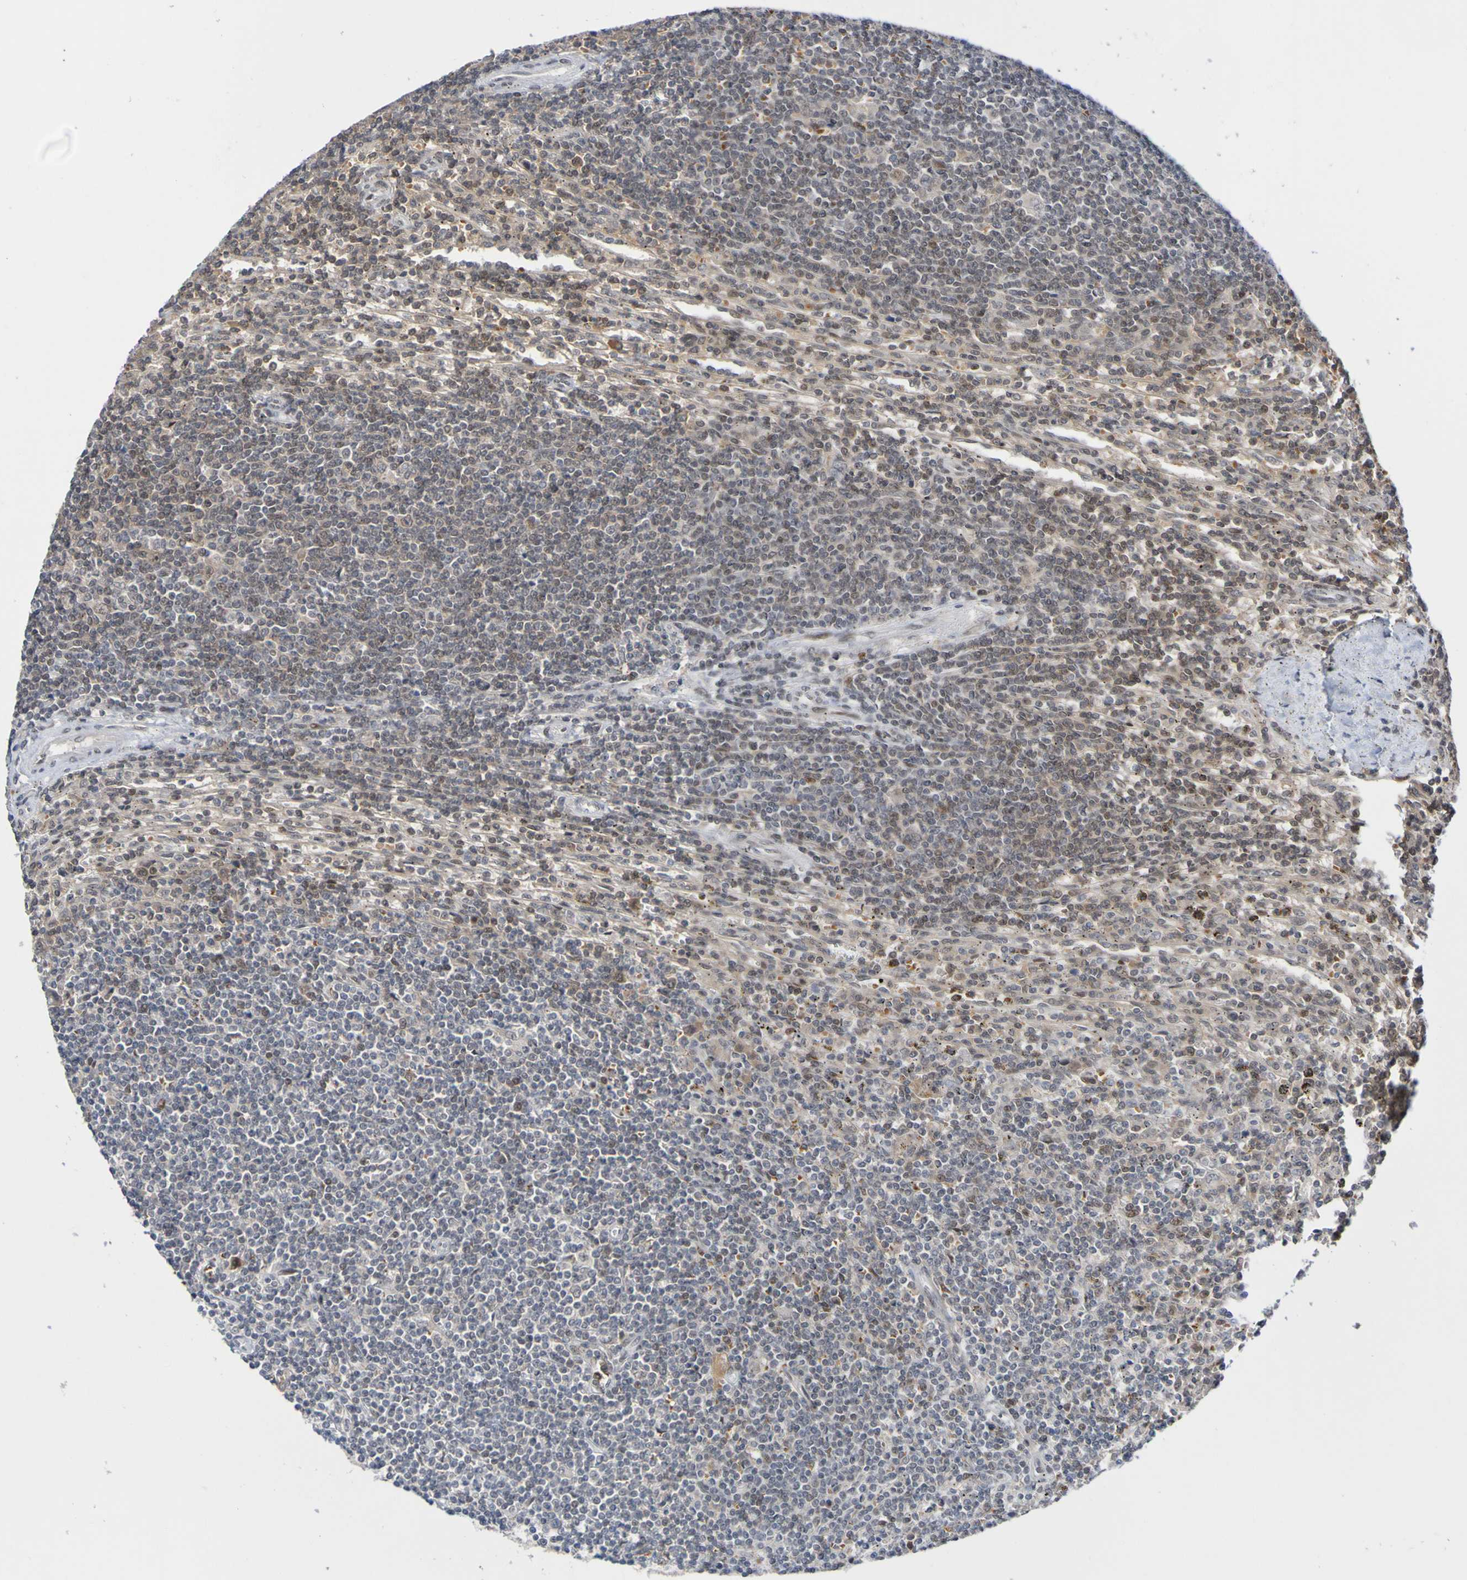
{"staining": {"intensity": "moderate", "quantity": "<25%", "location": "nuclear"}, "tissue": "lymphoma", "cell_type": "Tumor cells", "image_type": "cancer", "snomed": [{"axis": "morphology", "description": "Malignant lymphoma, non-Hodgkin's type, Low grade"}, {"axis": "topography", "description": "Spleen"}], "caption": "A brown stain highlights moderate nuclear staining of a protein in human lymphoma tumor cells. Immunohistochemistry (ihc) stains the protein of interest in brown and the nuclei are stained blue.", "gene": "PCGF1", "patient": {"sex": "male", "age": 76}}